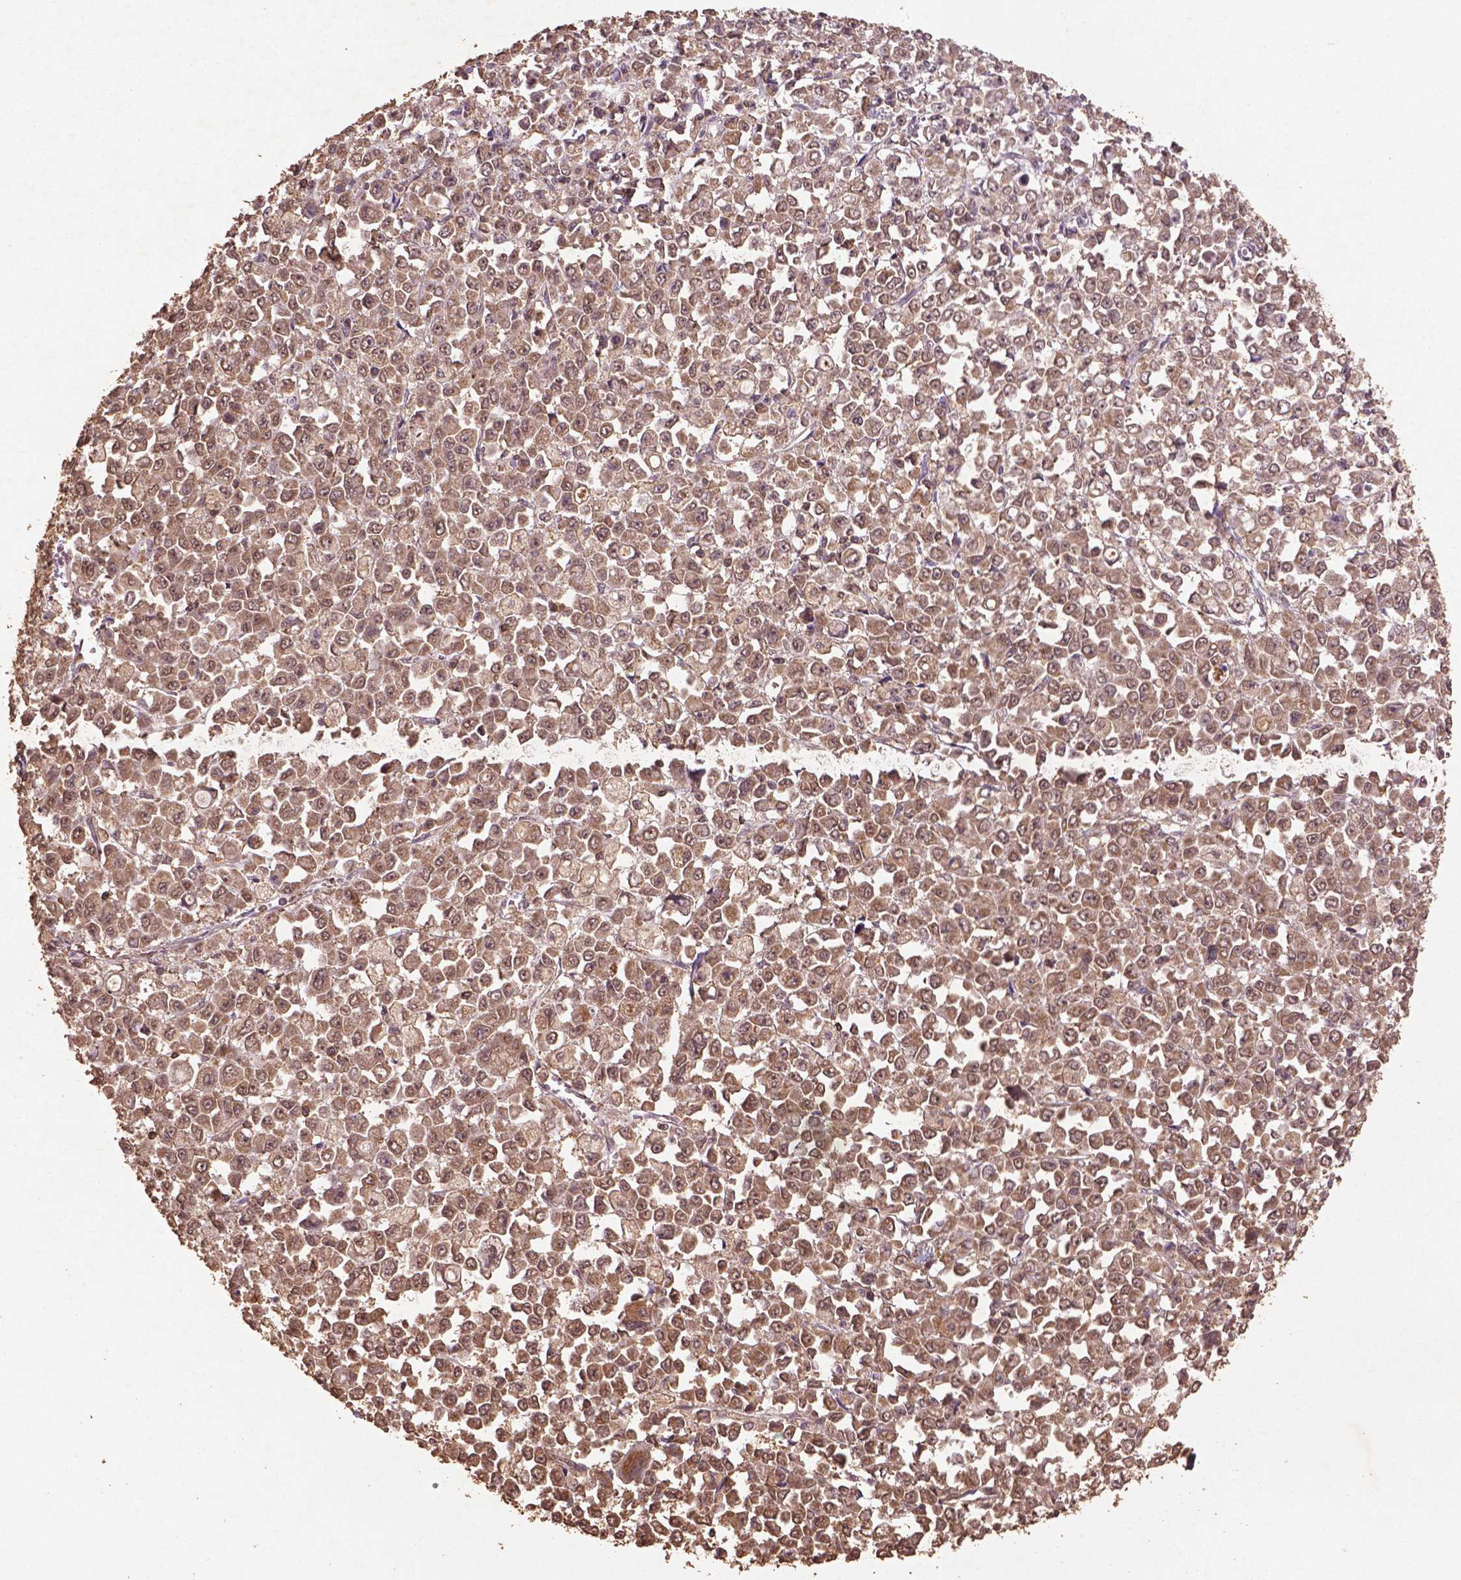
{"staining": {"intensity": "weak", "quantity": ">75%", "location": "cytoplasmic/membranous,nuclear"}, "tissue": "stomach cancer", "cell_type": "Tumor cells", "image_type": "cancer", "snomed": [{"axis": "morphology", "description": "Adenocarcinoma, NOS"}, {"axis": "topography", "description": "Stomach, upper"}], "caption": "This is a photomicrograph of immunohistochemistry staining of adenocarcinoma (stomach), which shows weak expression in the cytoplasmic/membranous and nuclear of tumor cells.", "gene": "BABAM1", "patient": {"sex": "male", "age": 70}}